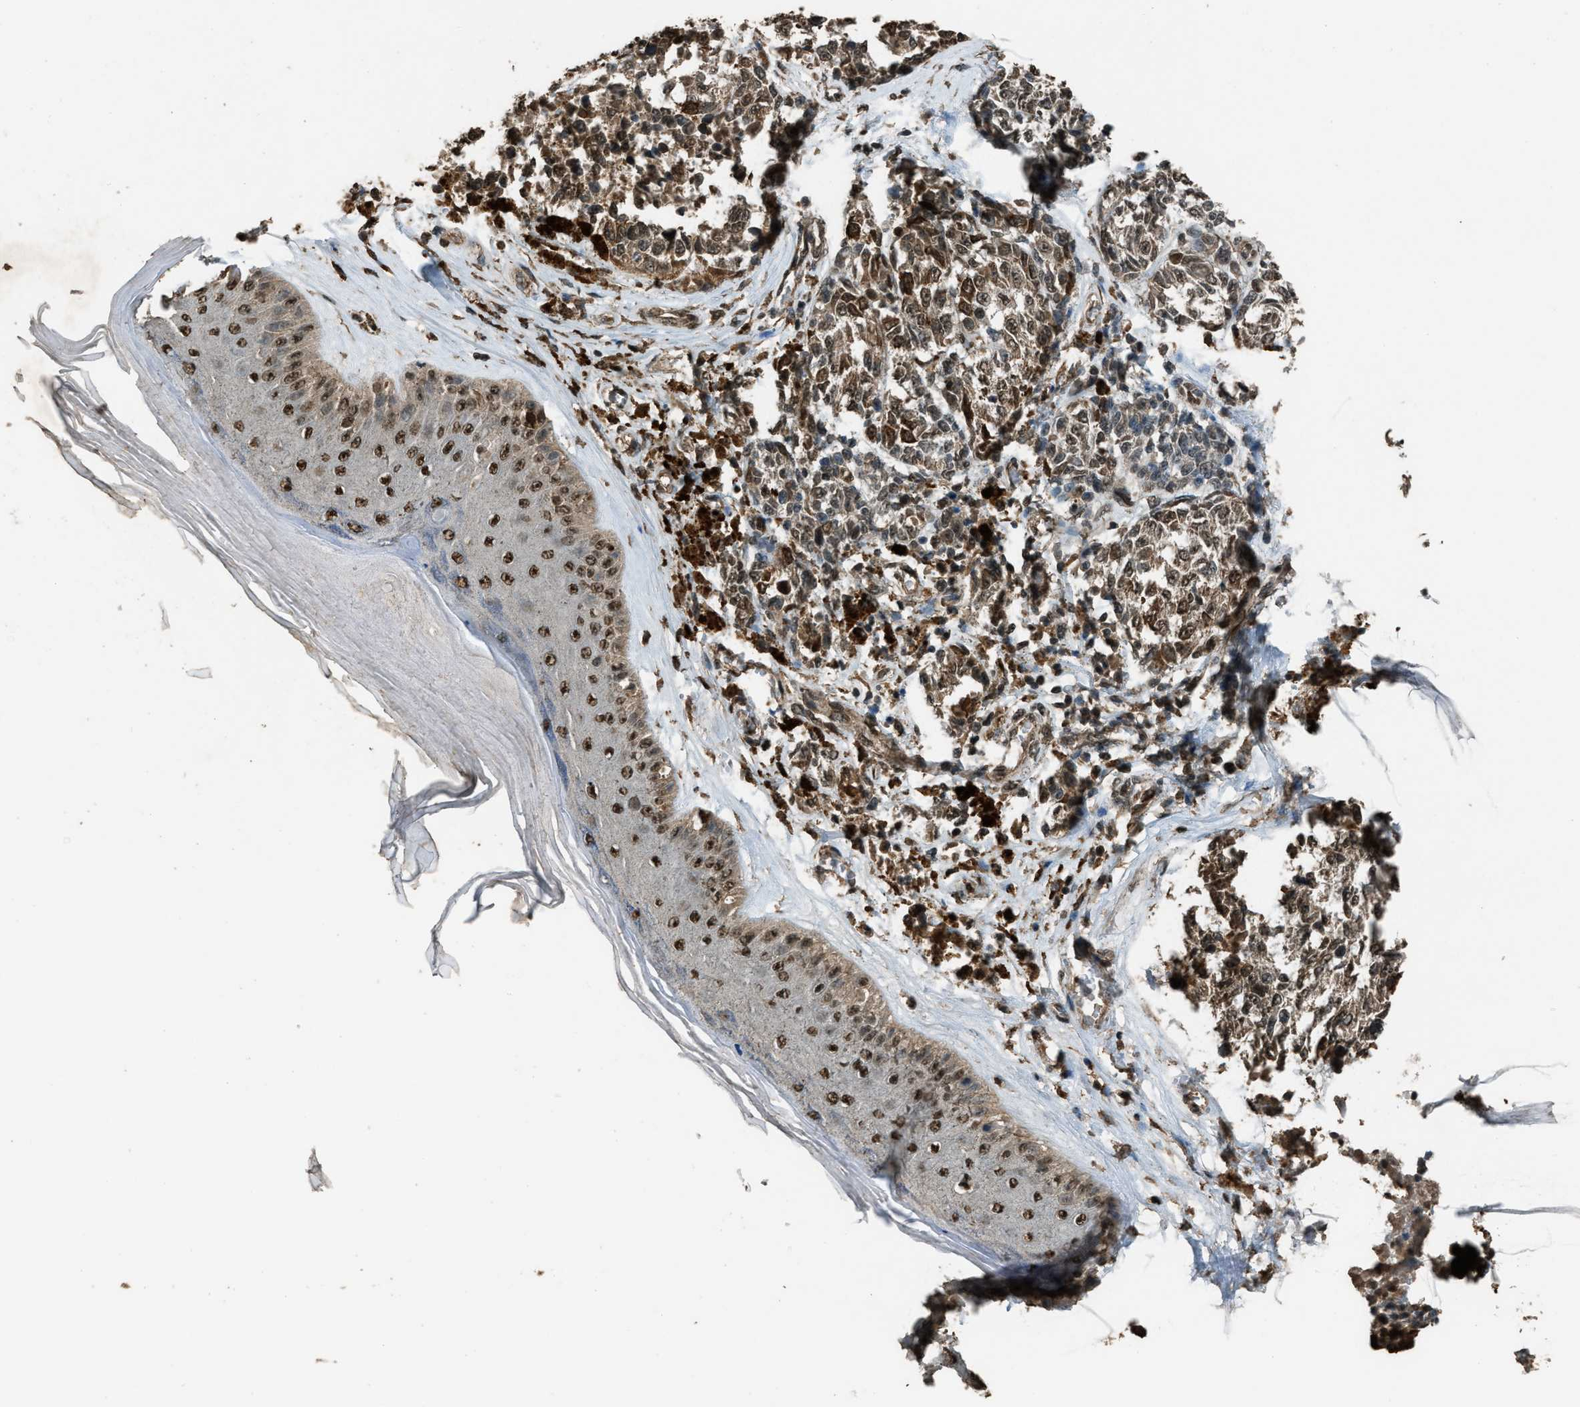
{"staining": {"intensity": "weak", "quantity": ">75%", "location": "cytoplasmic/membranous,nuclear"}, "tissue": "melanoma", "cell_type": "Tumor cells", "image_type": "cancer", "snomed": [{"axis": "morphology", "description": "Malignant melanoma, NOS"}, {"axis": "topography", "description": "Skin"}], "caption": "Immunohistochemical staining of melanoma displays low levels of weak cytoplasmic/membranous and nuclear positivity in approximately >75% of tumor cells.", "gene": "SERTAD2", "patient": {"sex": "female", "age": 64}}